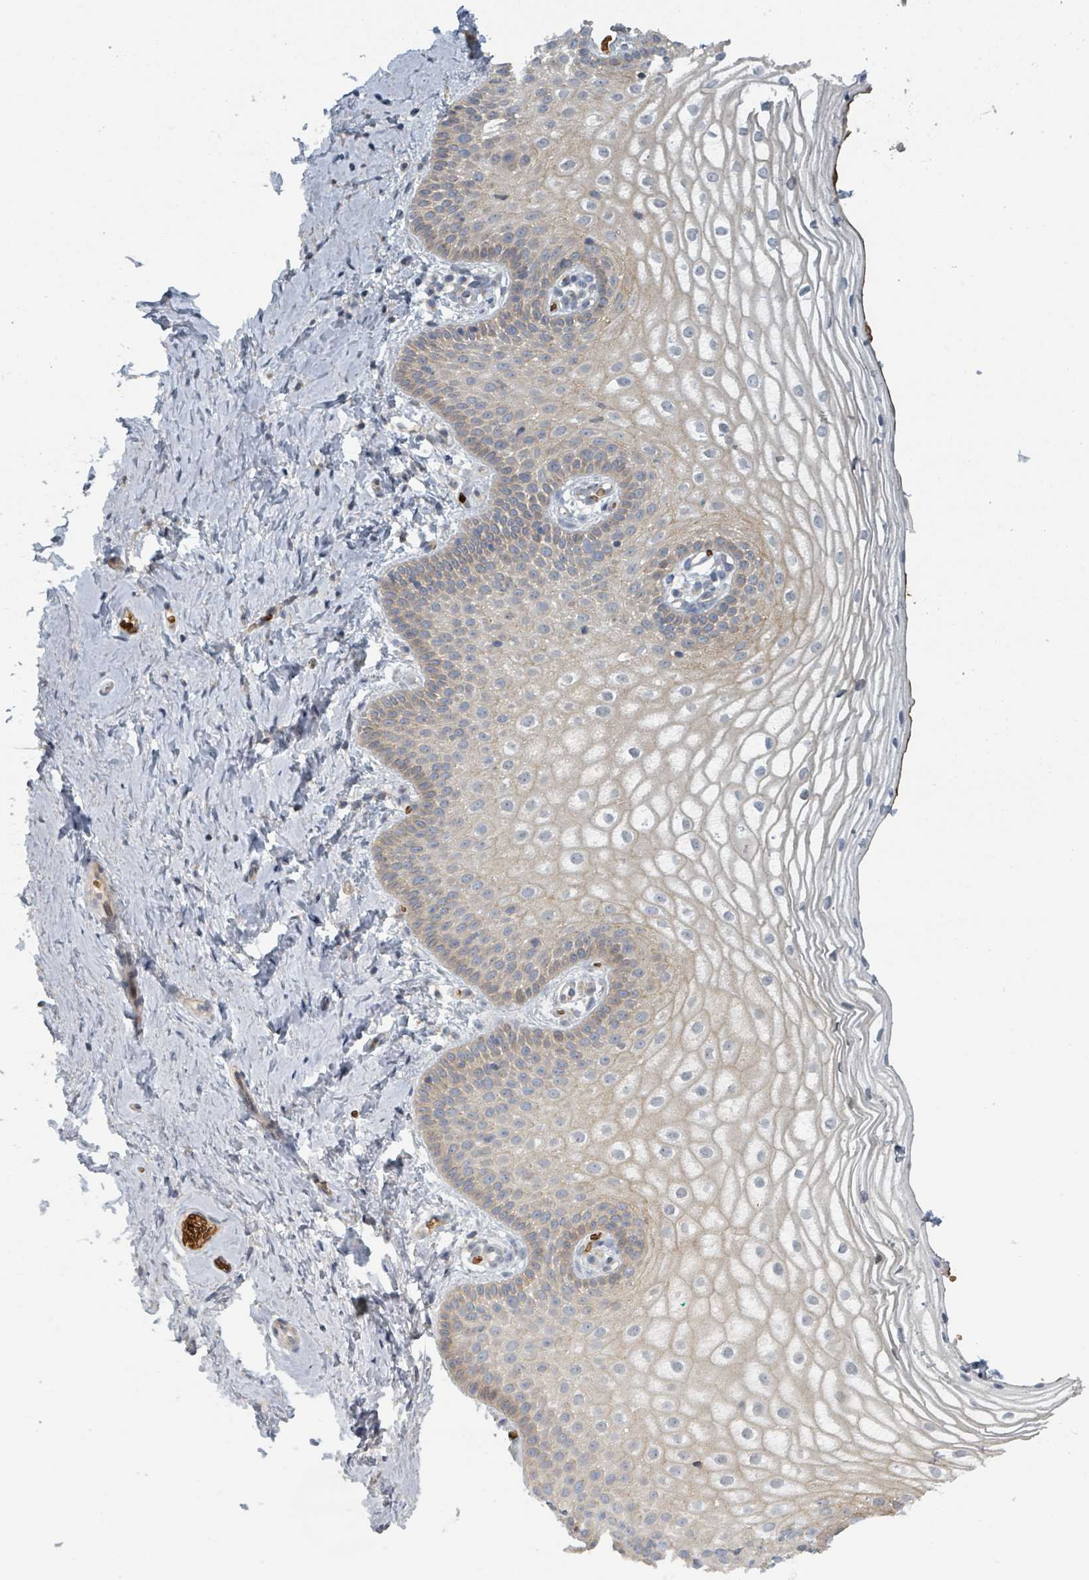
{"staining": {"intensity": "weak", "quantity": "25%-75%", "location": "cytoplasmic/membranous"}, "tissue": "vagina", "cell_type": "Squamous epithelial cells", "image_type": "normal", "snomed": [{"axis": "morphology", "description": "Normal tissue, NOS"}, {"axis": "topography", "description": "Vagina"}], "caption": "The immunohistochemical stain shows weak cytoplasmic/membranous expression in squamous epithelial cells of unremarkable vagina.", "gene": "TRPC4AP", "patient": {"sex": "female", "age": 56}}